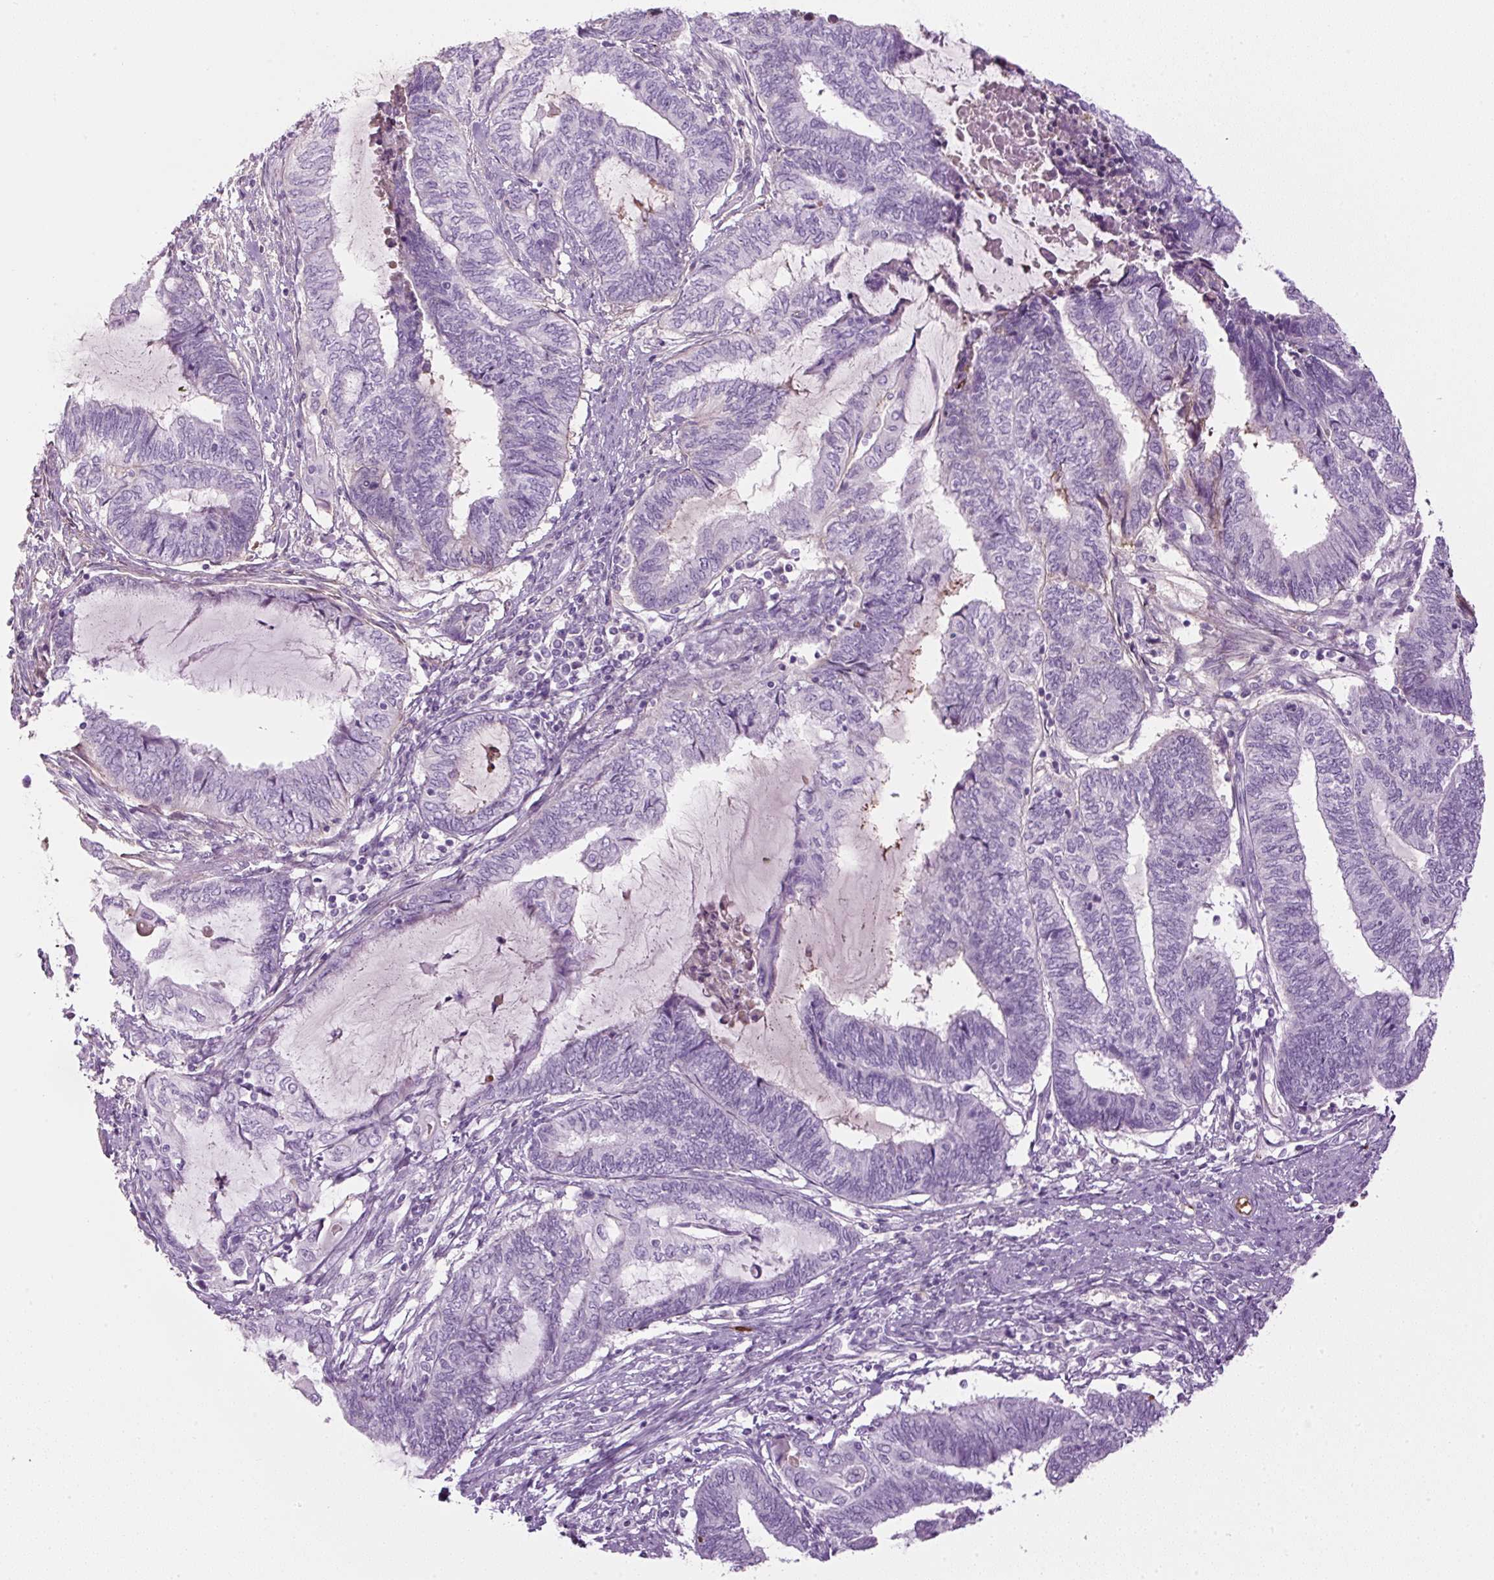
{"staining": {"intensity": "moderate", "quantity": "<25%", "location": "cytoplasmic/membranous"}, "tissue": "endometrial cancer", "cell_type": "Tumor cells", "image_type": "cancer", "snomed": [{"axis": "morphology", "description": "Adenocarcinoma, NOS"}, {"axis": "topography", "description": "Uterus"}, {"axis": "topography", "description": "Endometrium"}], "caption": "Endometrial cancer (adenocarcinoma) tissue demonstrates moderate cytoplasmic/membranous positivity in approximately <25% of tumor cells, visualized by immunohistochemistry.", "gene": "APOA1", "patient": {"sex": "female", "age": 70}}